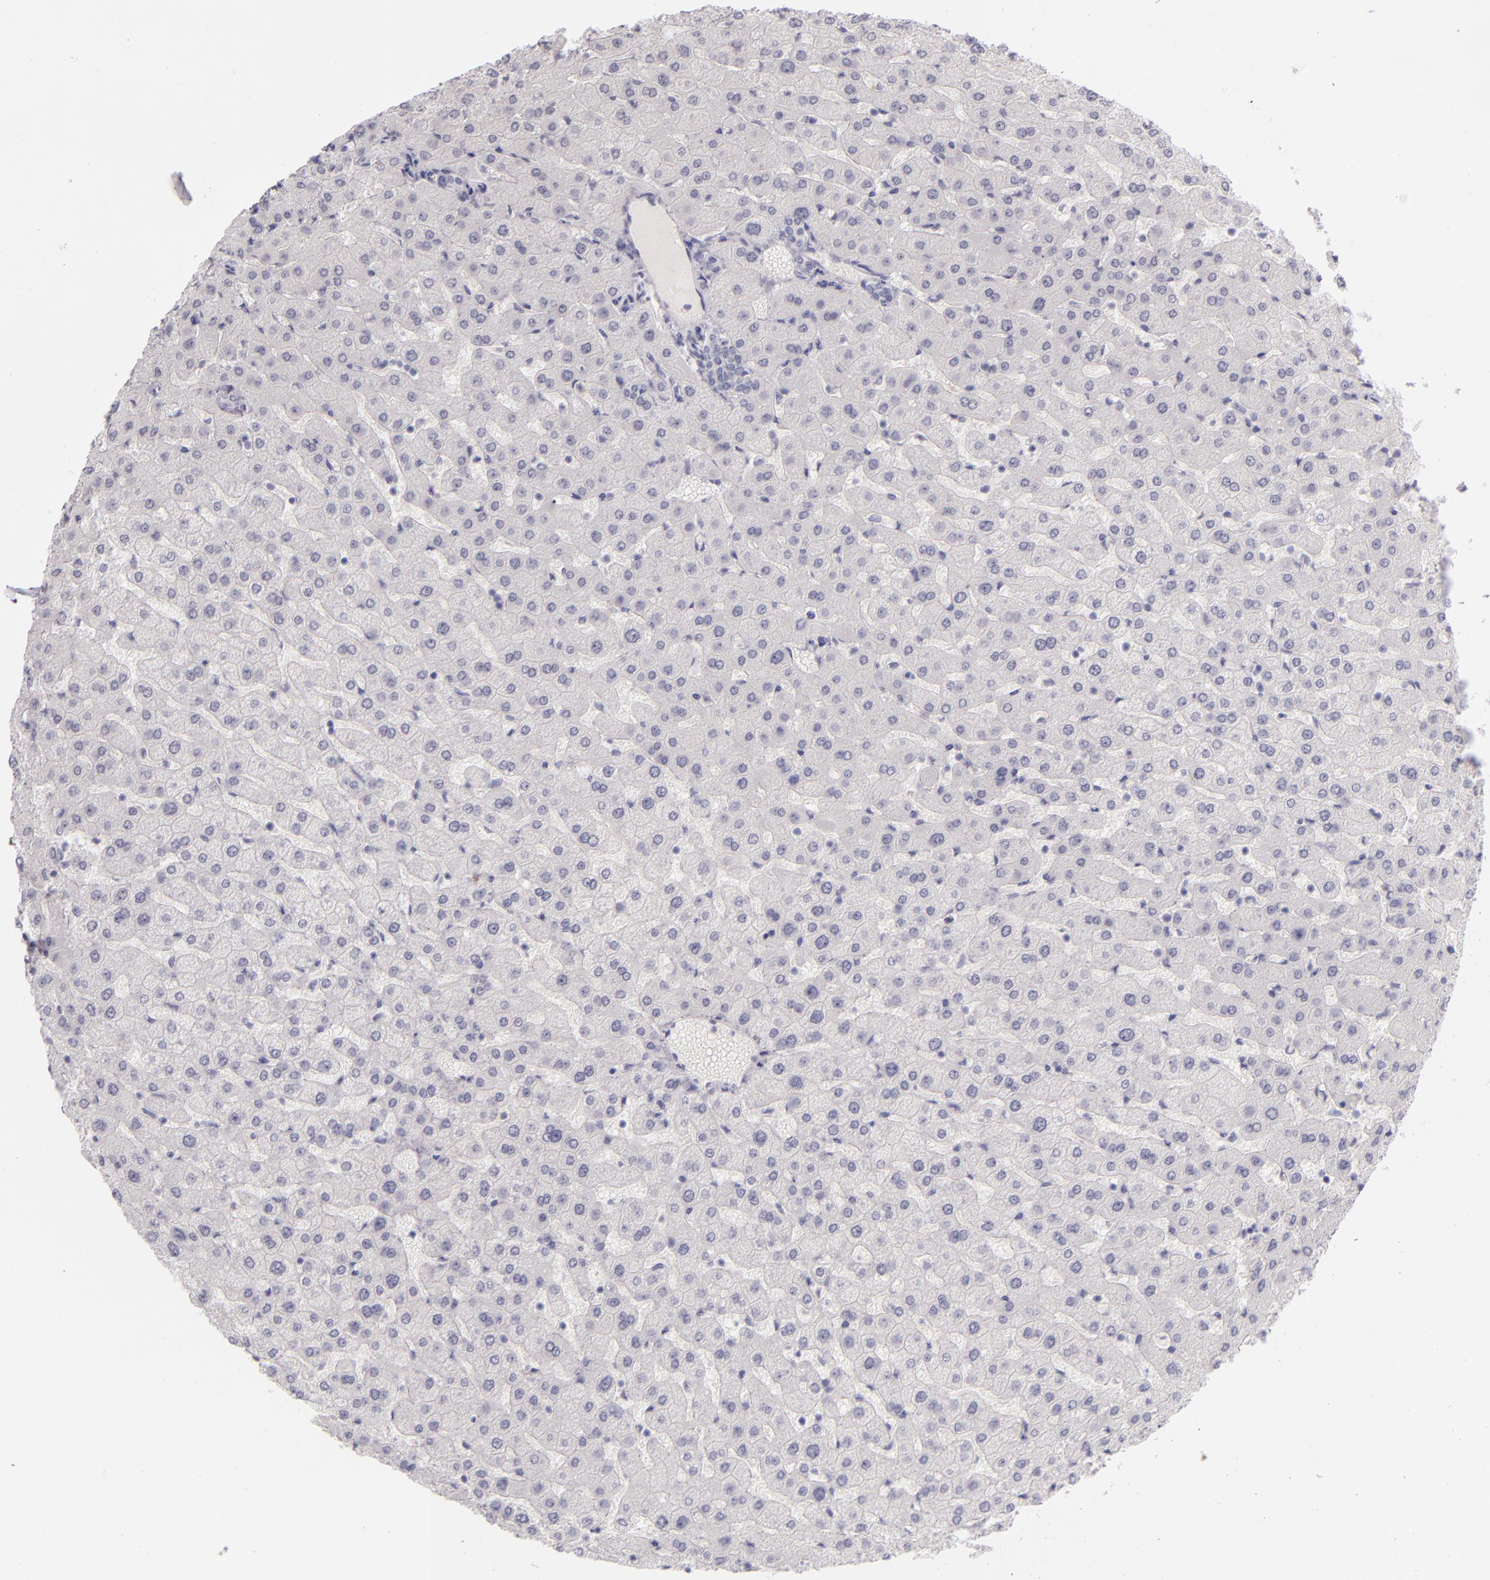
{"staining": {"intensity": "negative", "quantity": "none", "location": "none"}, "tissue": "liver", "cell_type": "Cholangiocytes", "image_type": "normal", "snomed": [{"axis": "morphology", "description": "Normal tissue, NOS"}, {"axis": "morphology", "description": "Fibrosis, NOS"}, {"axis": "topography", "description": "Liver"}], "caption": "Cholangiocytes show no significant staining in benign liver. Brightfield microscopy of immunohistochemistry stained with DAB (brown) and hematoxylin (blue), captured at high magnification.", "gene": "CD40", "patient": {"sex": "female", "age": 29}}